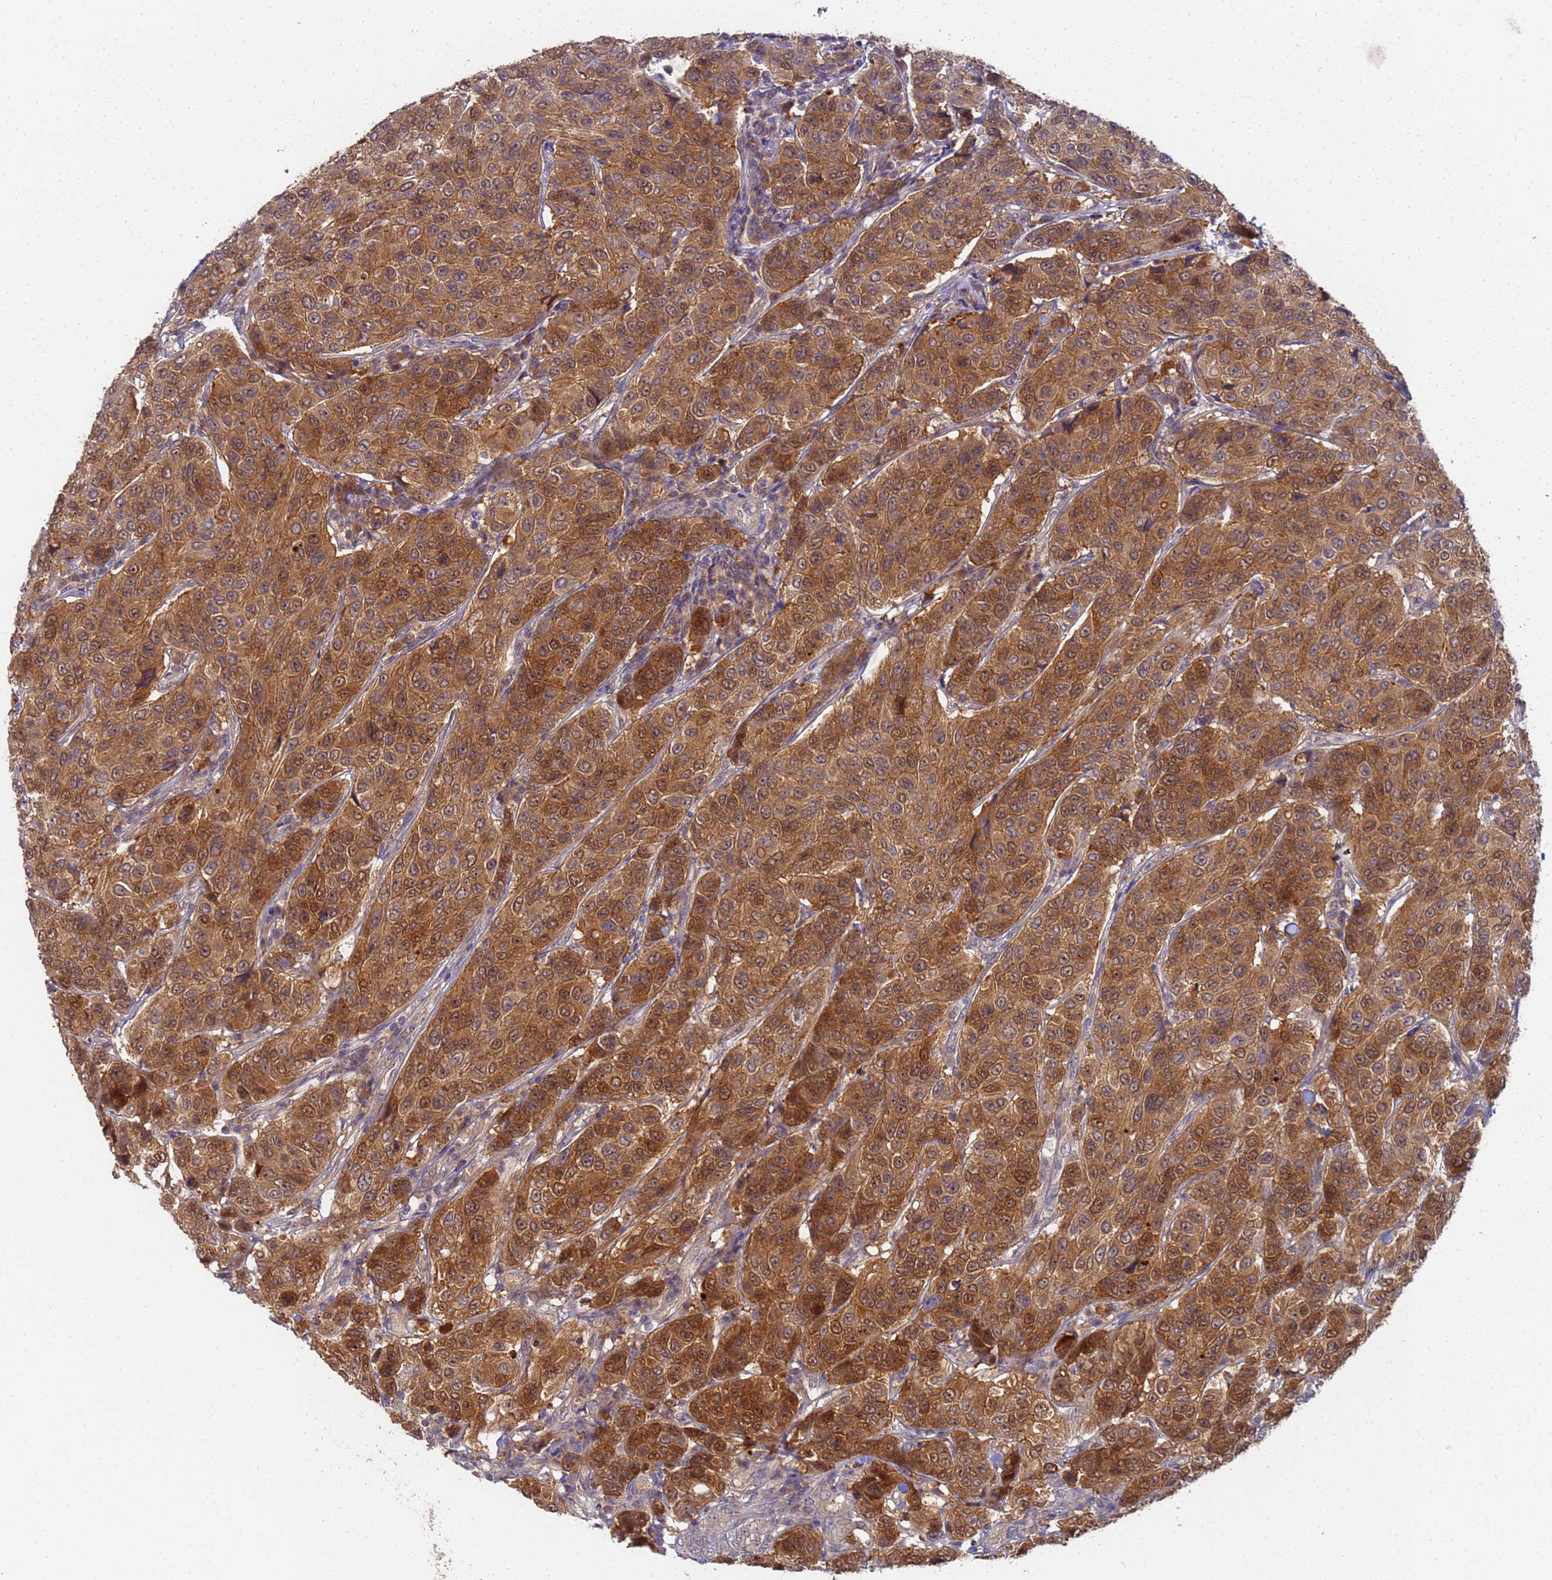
{"staining": {"intensity": "strong", "quantity": ">75%", "location": "cytoplasmic/membranous,nuclear"}, "tissue": "breast cancer", "cell_type": "Tumor cells", "image_type": "cancer", "snomed": [{"axis": "morphology", "description": "Duct carcinoma"}, {"axis": "topography", "description": "Breast"}], "caption": "An image of breast intraductal carcinoma stained for a protein reveals strong cytoplasmic/membranous and nuclear brown staining in tumor cells.", "gene": "SHARPIN", "patient": {"sex": "female", "age": 55}}